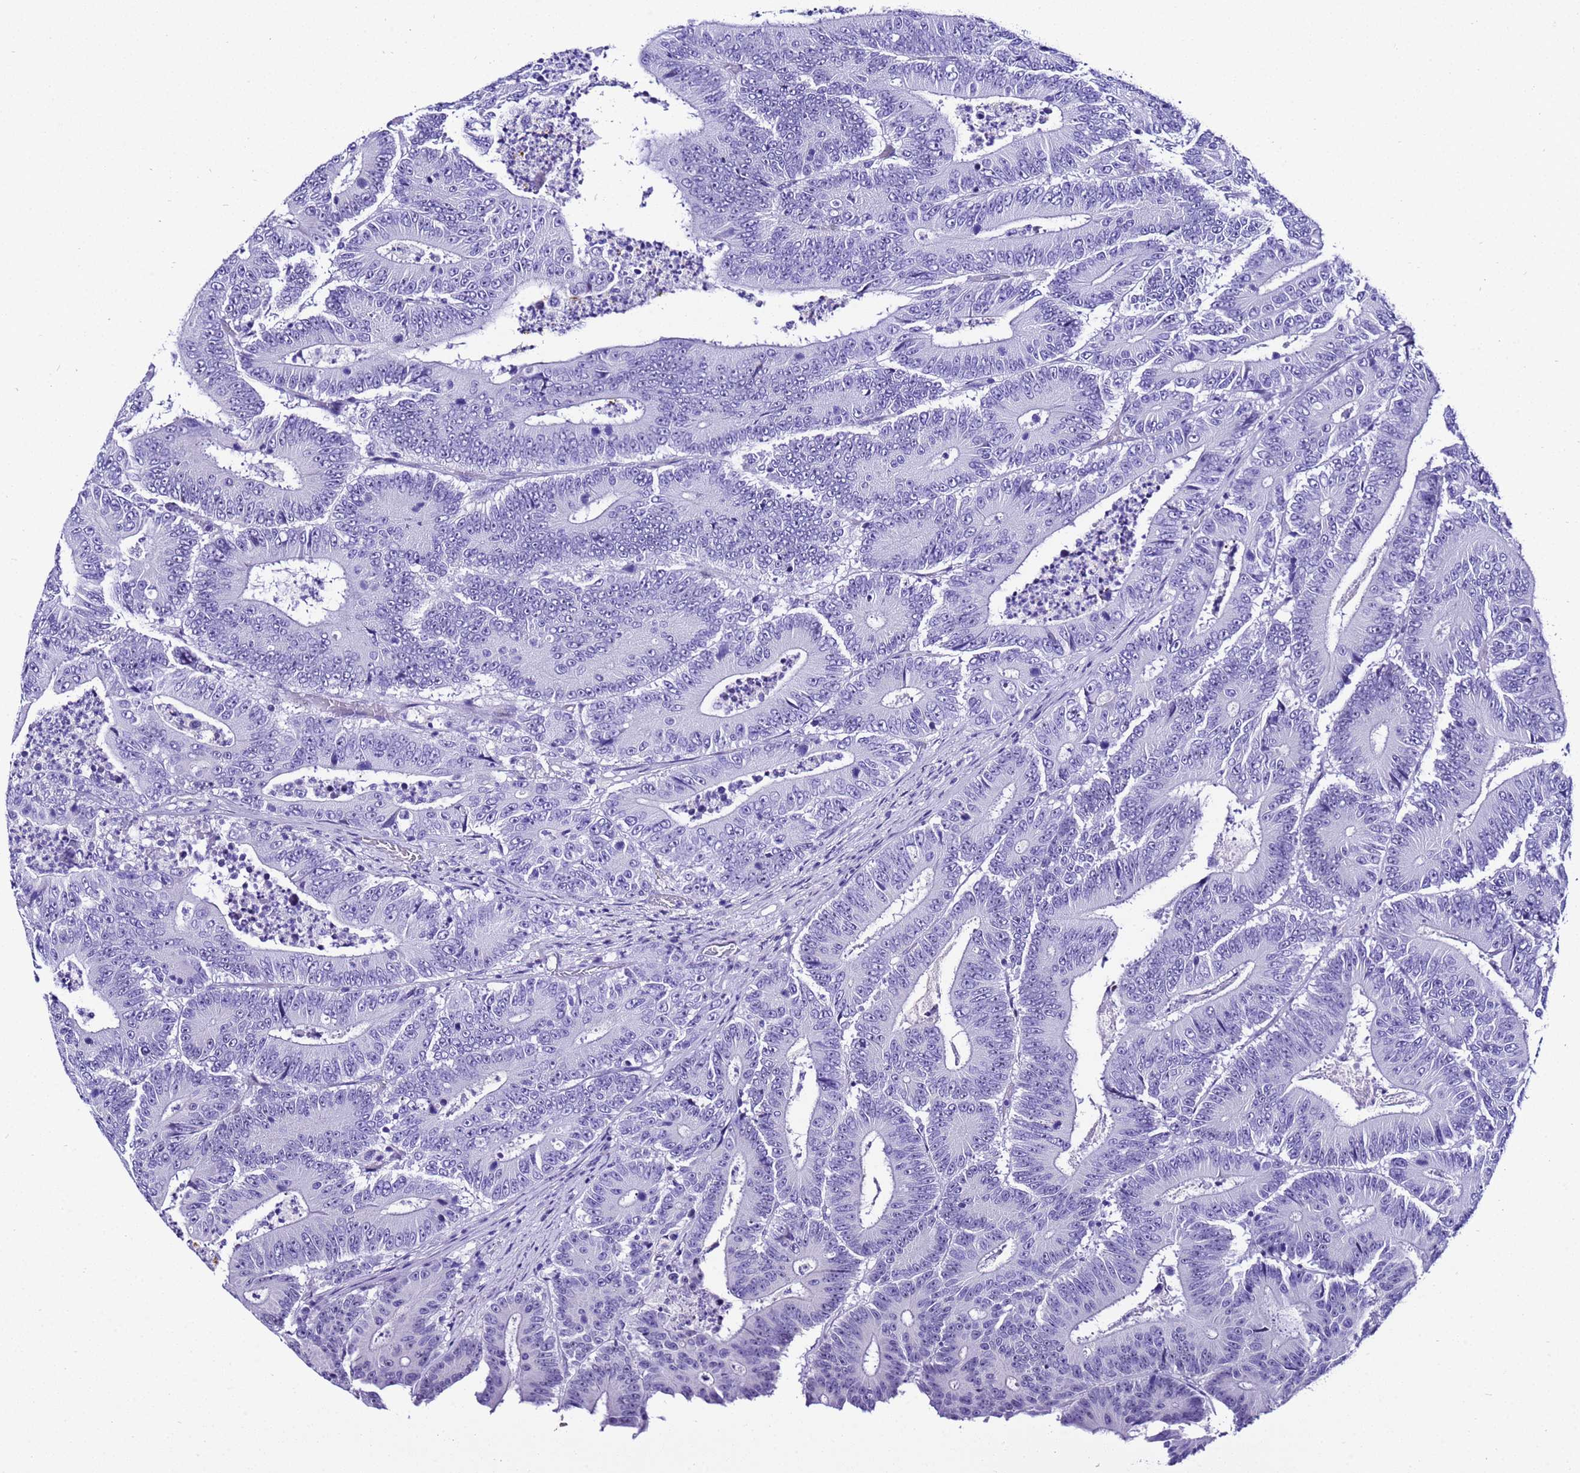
{"staining": {"intensity": "negative", "quantity": "none", "location": "none"}, "tissue": "colorectal cancer", "cell_type": "Tumor cells", "image_type": "cancer", "snomed": [{"axis": "morphology", "description": "Adenocarcinoma, NOS"}, {"axis": "topography", "description": "Colon"}], "caption": "DAB (3,3'-diaminobenzidine) immunohistochemical staining of human colorectal cancer (adenocarcinoma) shows no significant positivity in tumor cells. (Immunohistochemistry, brightfield microscopy, high magnification).", "gene": "ZNF417", "patient": {"sex": "male", "age": 83}}